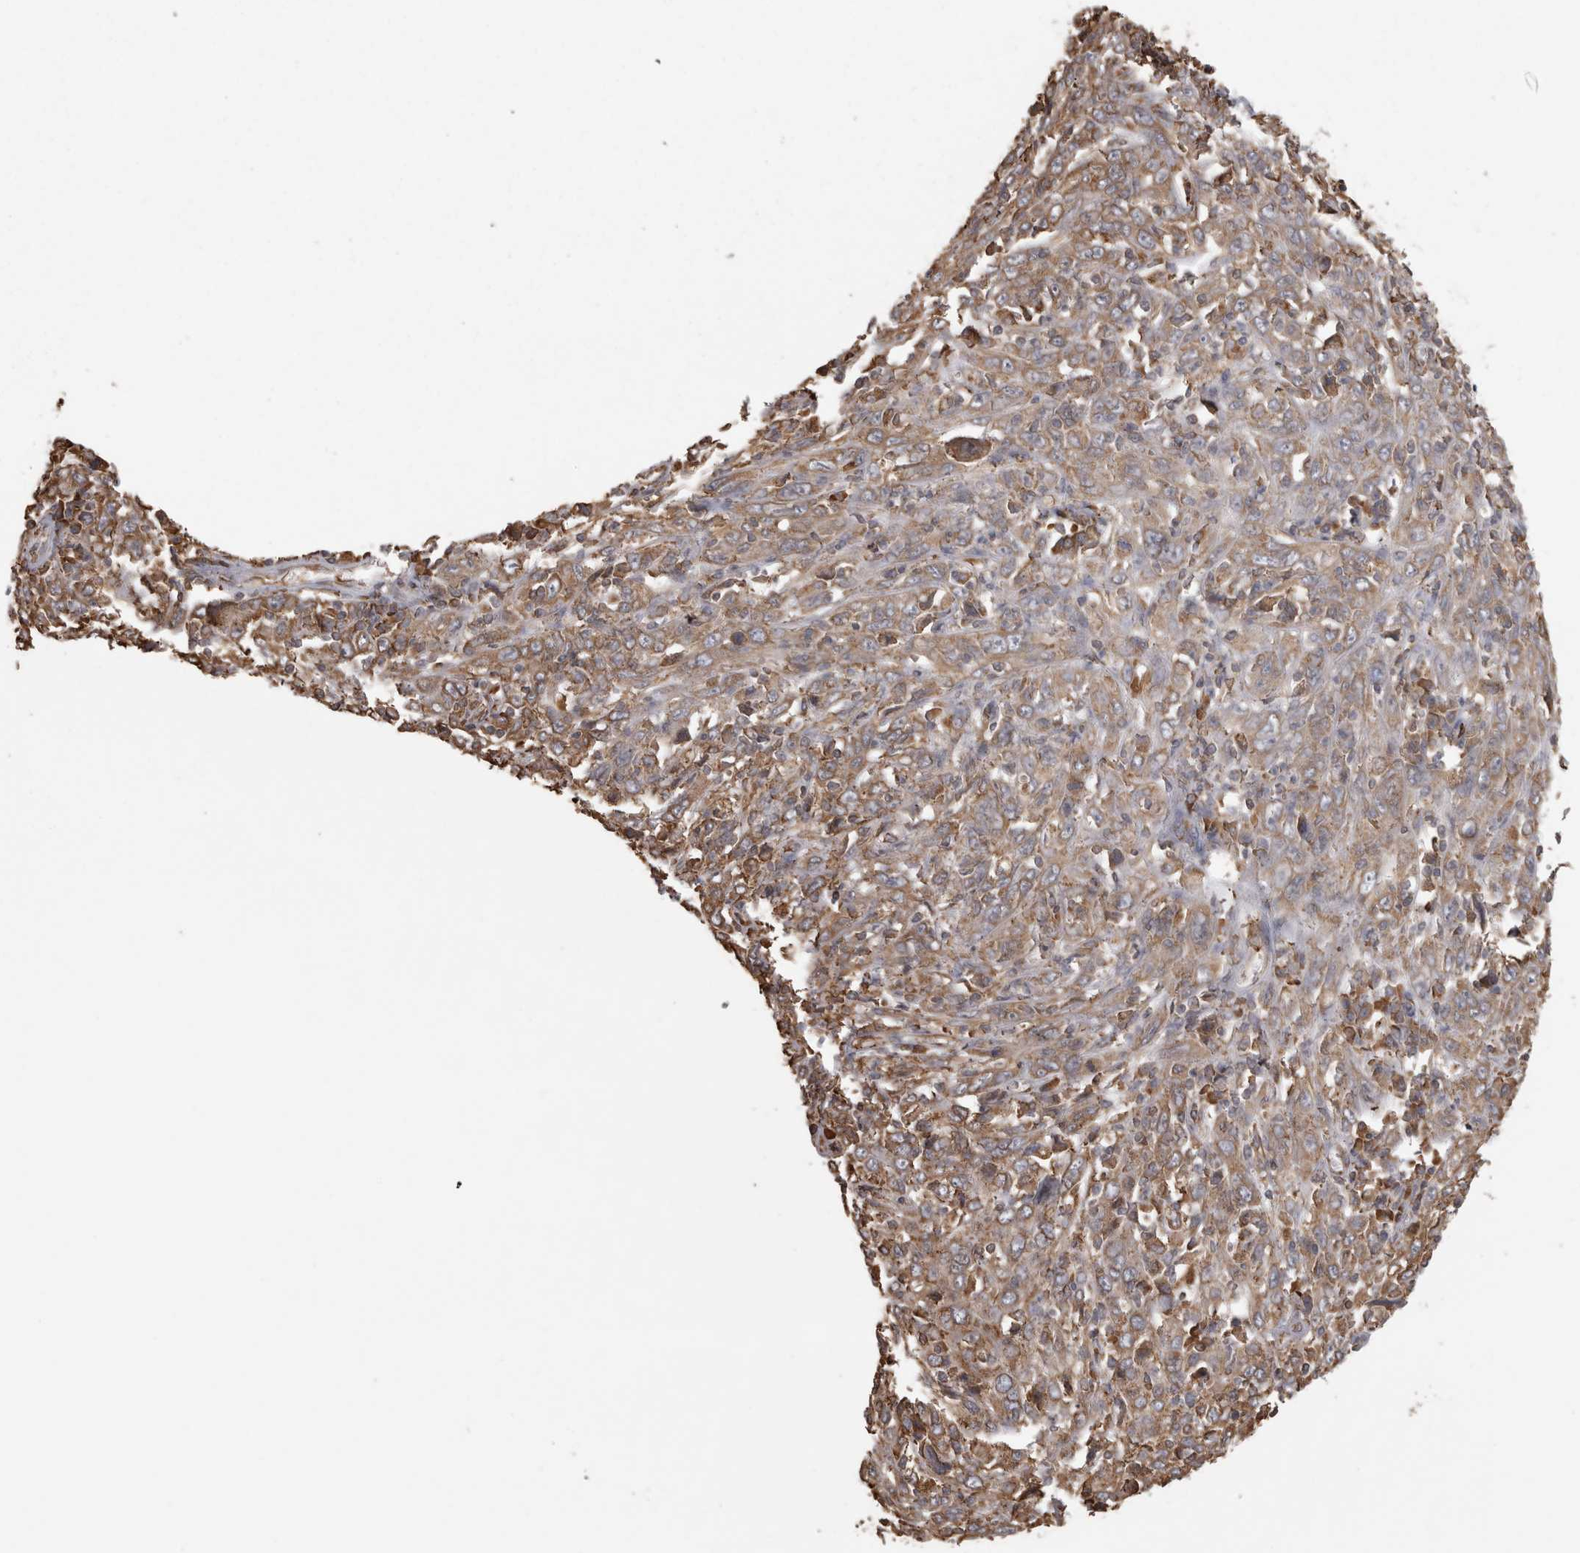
{"staining": {"intensity": "weak", "quantity": ">75%", "location": "cytoplasmic/membranous"}, "tissue": "cervical cancer", "cell_type": "Tumor cells", "image_type": "cancer", "snomed": [{"axis": "morphology", "description": "Squamous cell carcinoma, NOS"}, {"axis": "topography", "description": "Cervix"}], "caption": "Cervical squamous cell carcinoma tissue demonstrates weak cytoplasmic/membranous expression in about >75% of tumor cells, visualized by immunohistochemistry.", "gene": "PON2", "patient": {"sex": "female", "age": 46}}